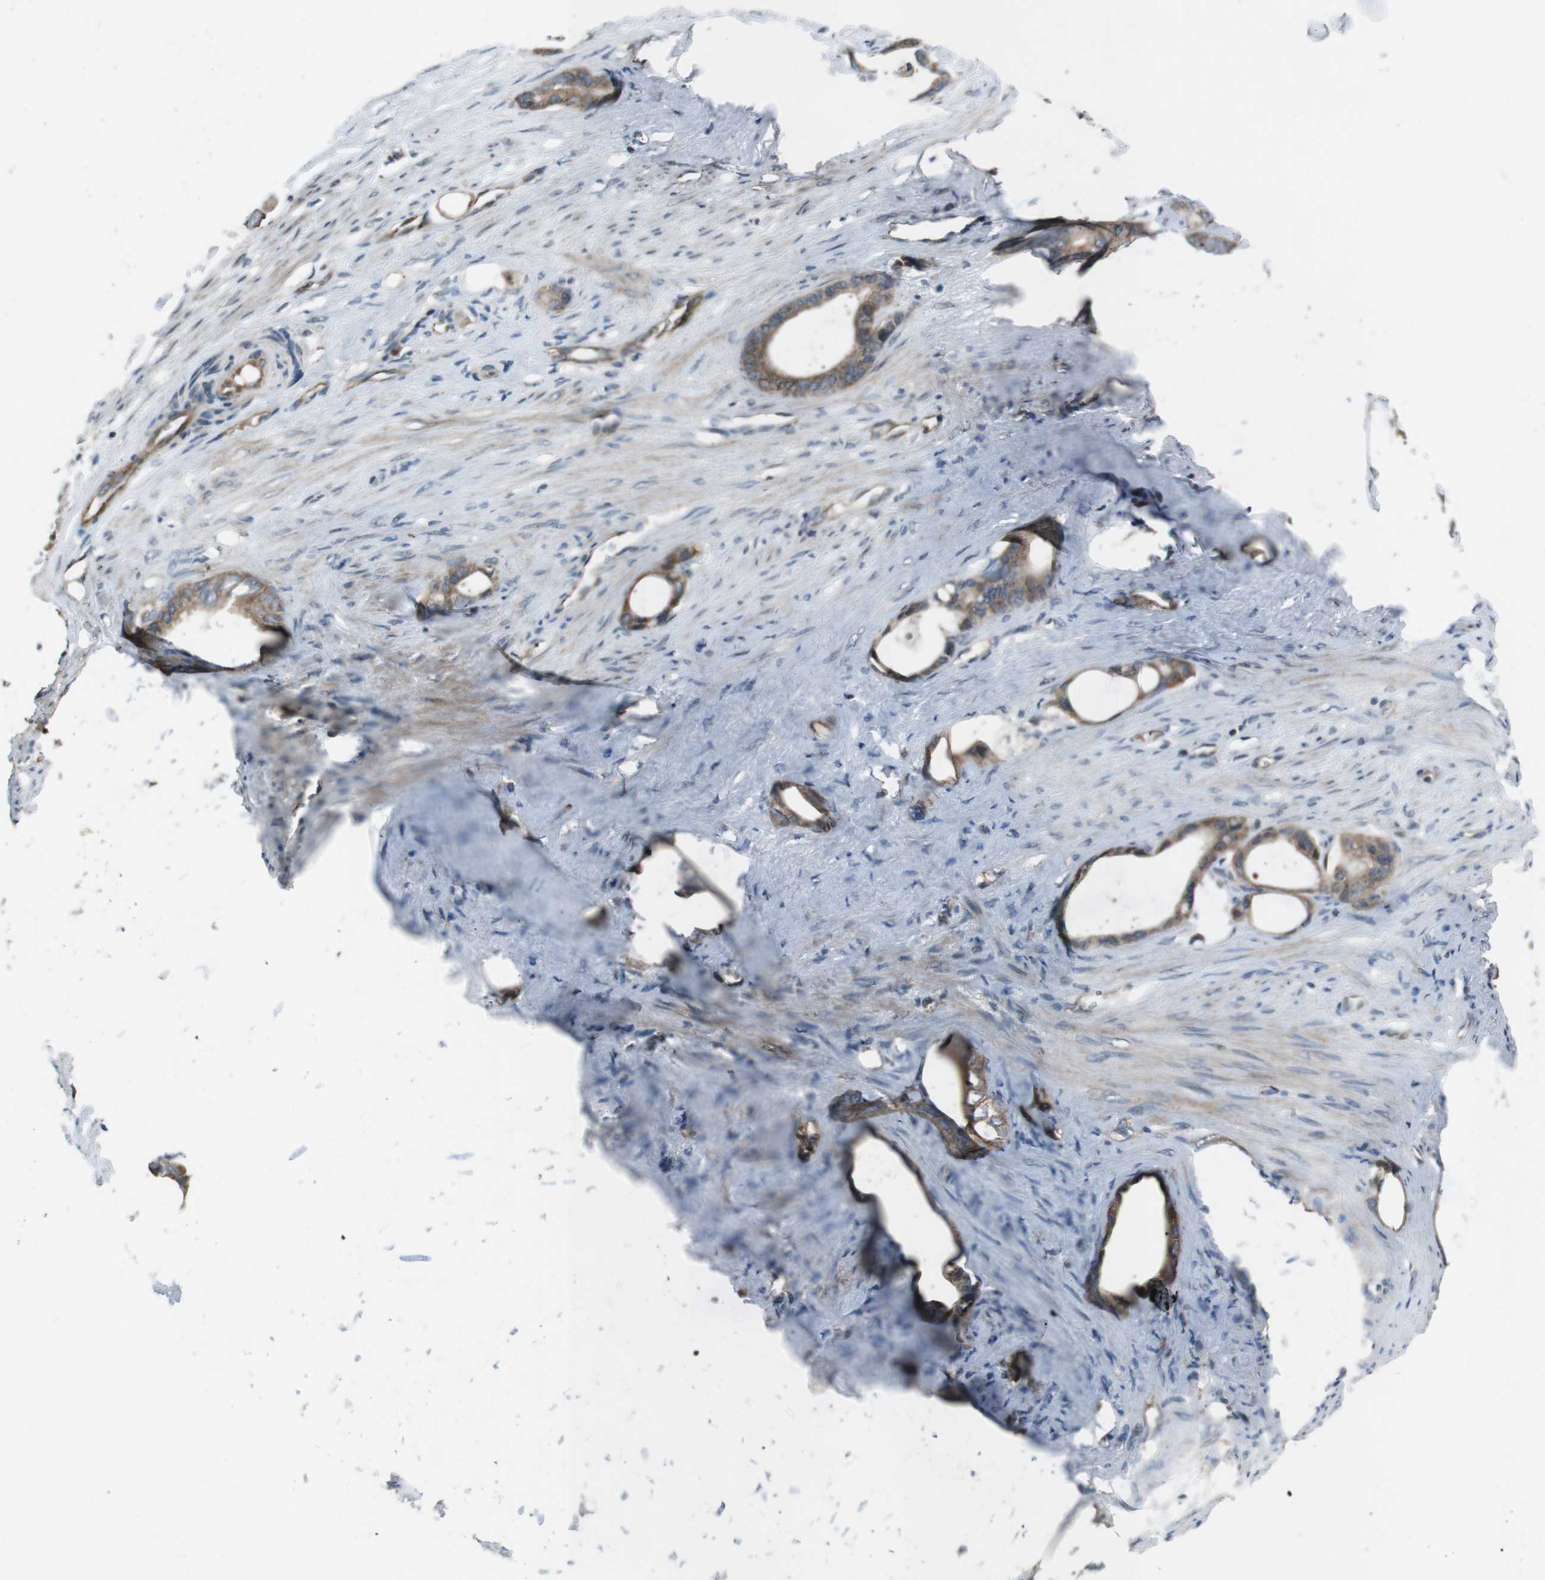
{"staining": {"intensity": "moderate", "quantity": ">75%", "location": "cytoplasmic/membranous"}, "tissue": "stomach cancer", "cell_type": "Tumor cells", "image_type": "cancer", "snomed": [{"axis": "morphology", "description": "Adenocarcinoma, NOS"}, {"axis": "topography", "description": "Stomach"}], "caption": "Adenocarcinoma (stomach) tissue reveals moderate cytoplasmic/membranous expression in about >75% of tumor cells", "gene": "SLC22A23", "patient": {"sex": "female", "age": 75}}